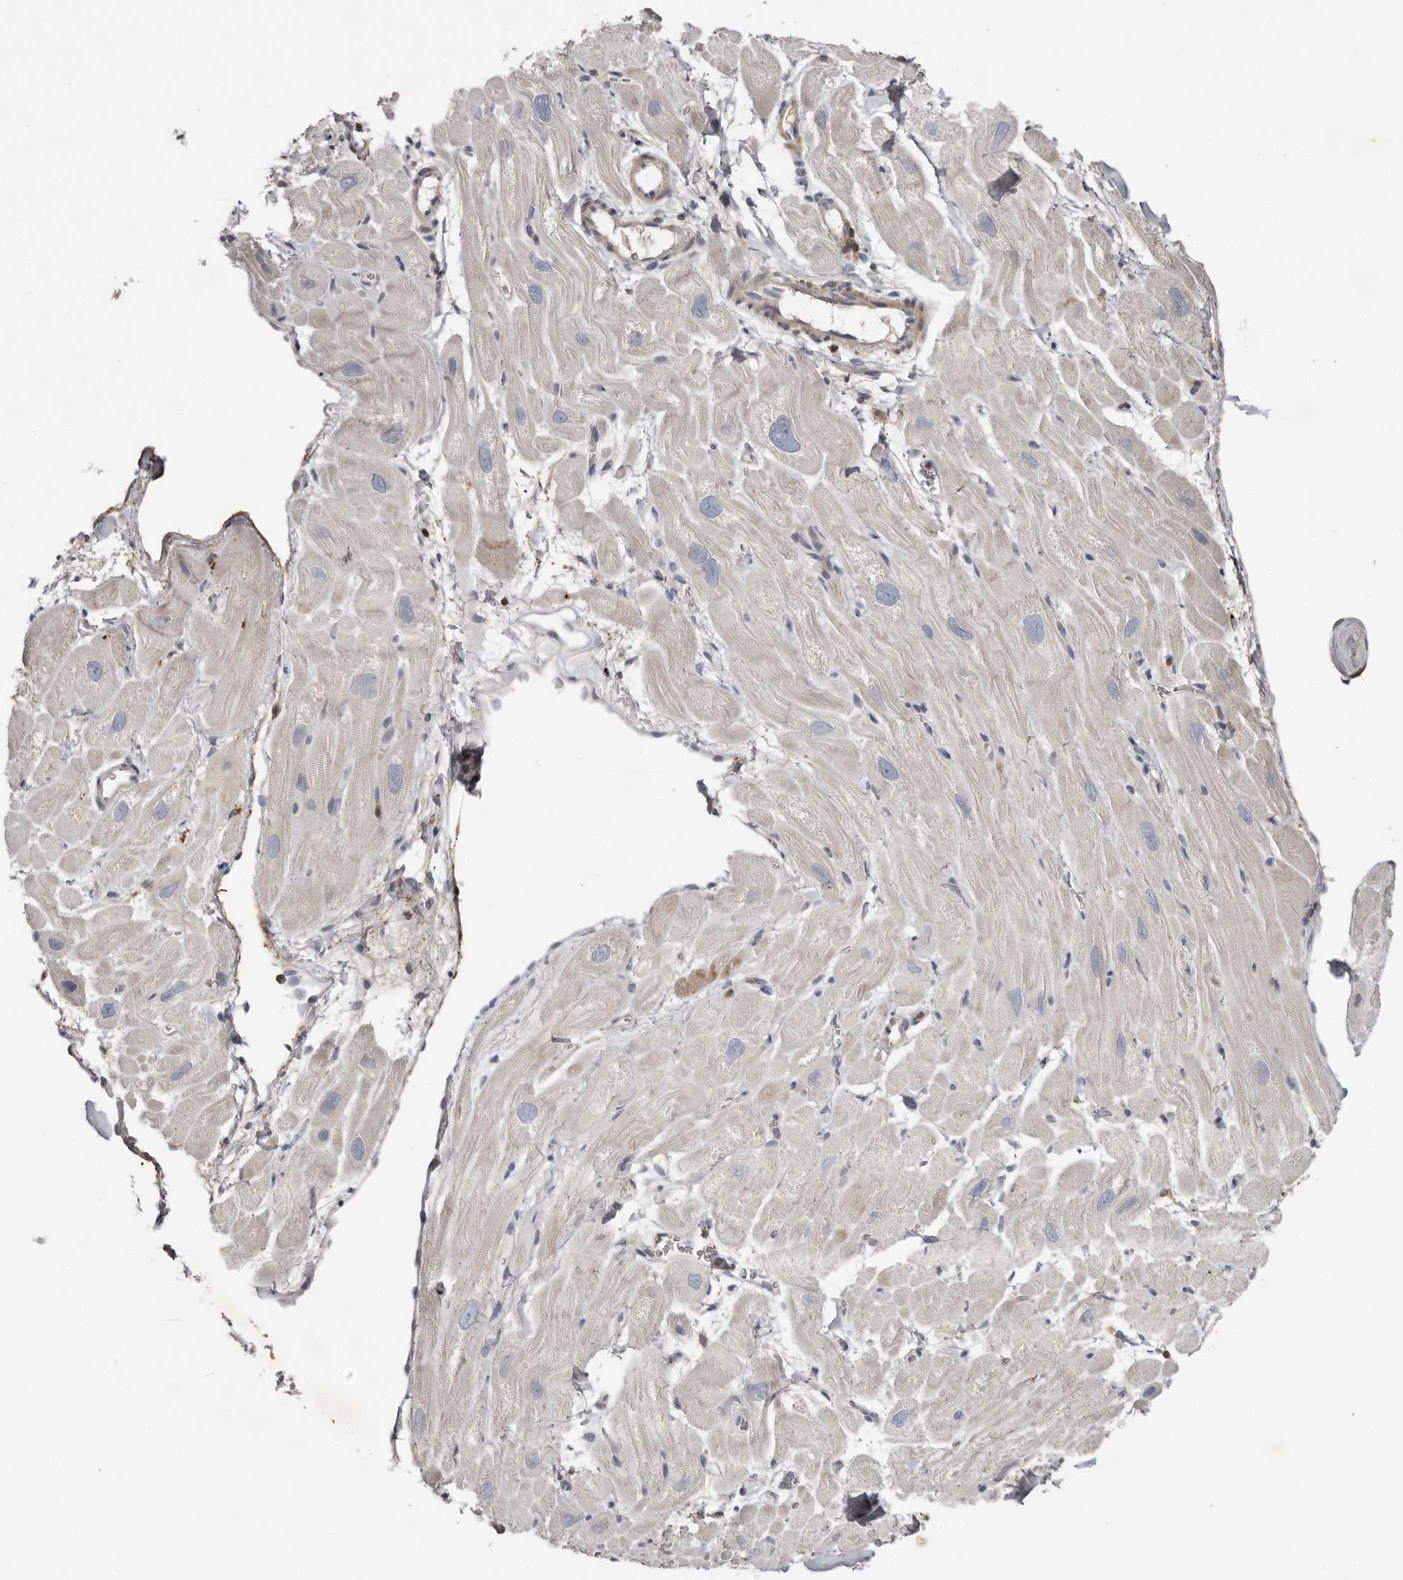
{"staining": {"intensity": "moderate", "quantity": "<25%", "location": "cytoplasmic/membranous"}, "tissue": "heart muscle", "cell_type": "Cardiomyocytes", "image_type": "normal", "snomed": [{"axis": "morphology", "description": "Normal tissue, NOS"}, {"axis": "topography", "description": "Heart"}], "caption": "Normal heart muscle exhibits moderate cytoplasmic/membranous positivity in about <25% of cardiomyocytes (Stains: DAB (3,3'-diaminobenzidine) in brown, nuclei in blue, Microscopy: brightfield microscopy at high magnification)..", "gene": "KIF26B", "patient": {"sex": "male", "age": 49}}